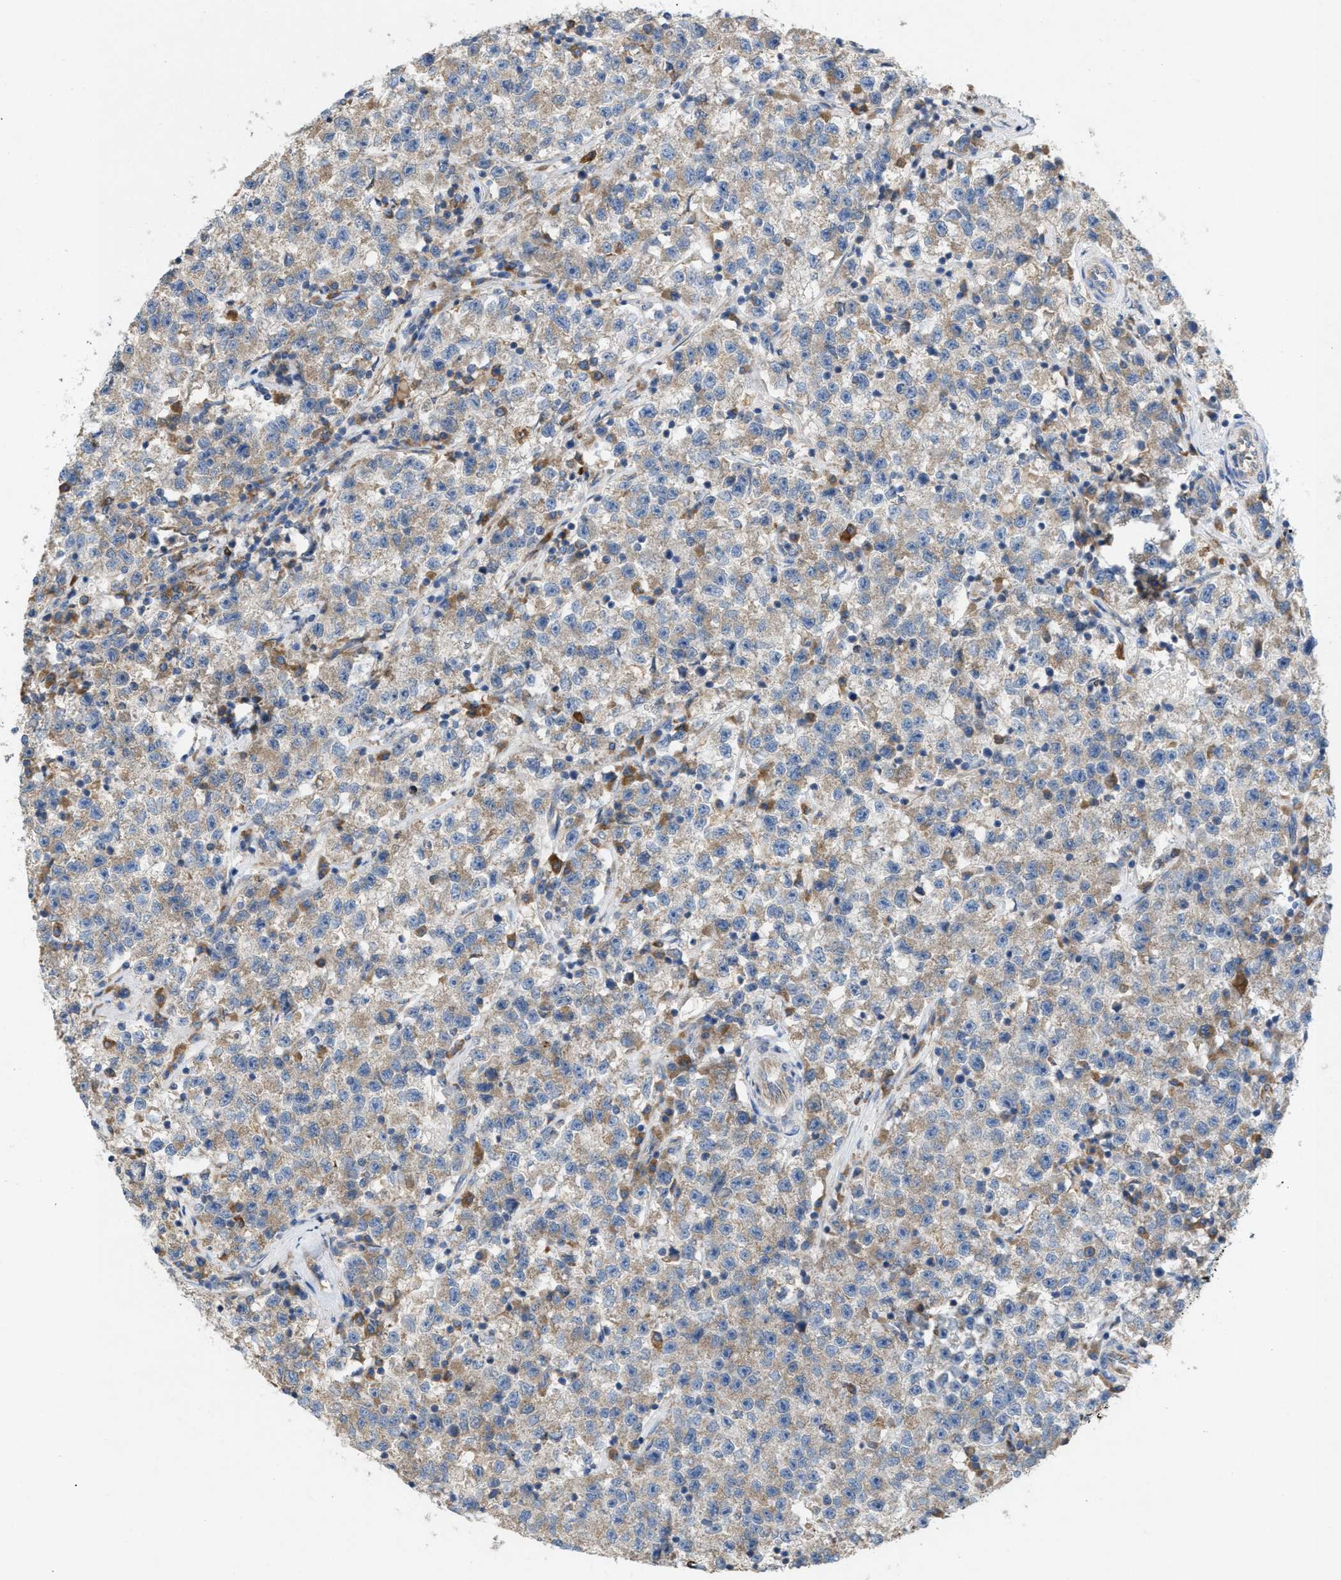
{"staining": {"intensity": "weak", "quantity": "25%-75%", "location": "cytoplasmic/membranous"}, "tissue": "testis cancer", "cell_type": "Tumor cells", "image_type": "cancer", "snomed": [{"axis": "morphology", "description": "Seminoma, NOS"}, {"axis": "topography", "description": "Testis"}], "caption": "This is a micrograph of immunohistochemistry staining of testis cancer, which shows weak staining in the cytoplasmic/membranous of tumor cells.", "gene": "DYNC2I1", "patient": {"sex": "male", "age": 22}}